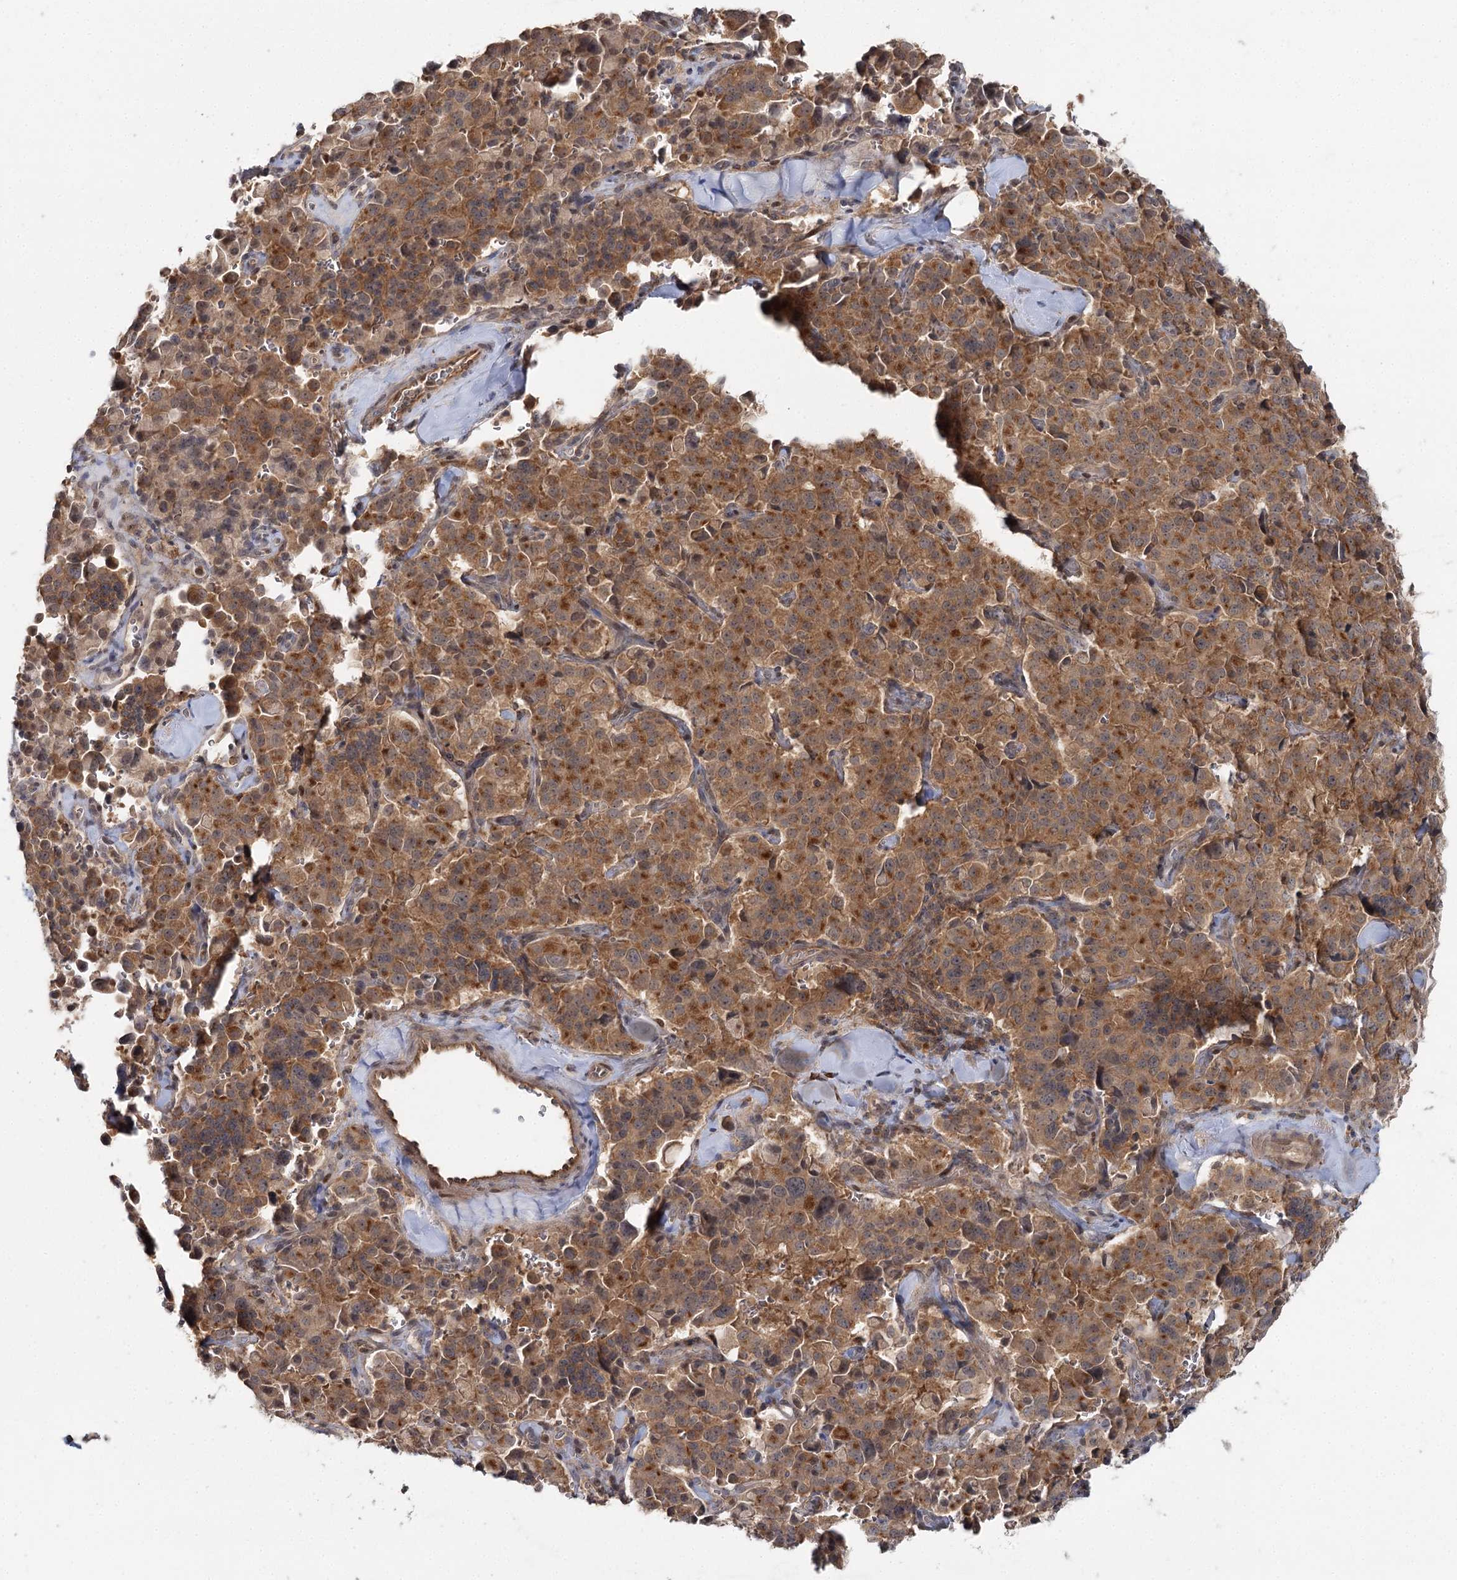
{"staining": {"intensity": "moderate", "quantity": ">75%", "location": "cytoplasmic/membranous"}, "tissue": "pancreatic cancer", "cell_type": "Tumor cells", "image_type": "cancer", "snomed": [{"axis": "morphology", "description": "Adenocarcinoma, NOS"}, {"axis": "topography", "description": "Pancreas"}], "caption": "Protein staining exhibits moderate cytoplasmic/membranous staining in approximately >75% of tumor cells in pancreatic cancer.", "gene": "WDR44", "patient": {"sex": "male", "age": 65}}